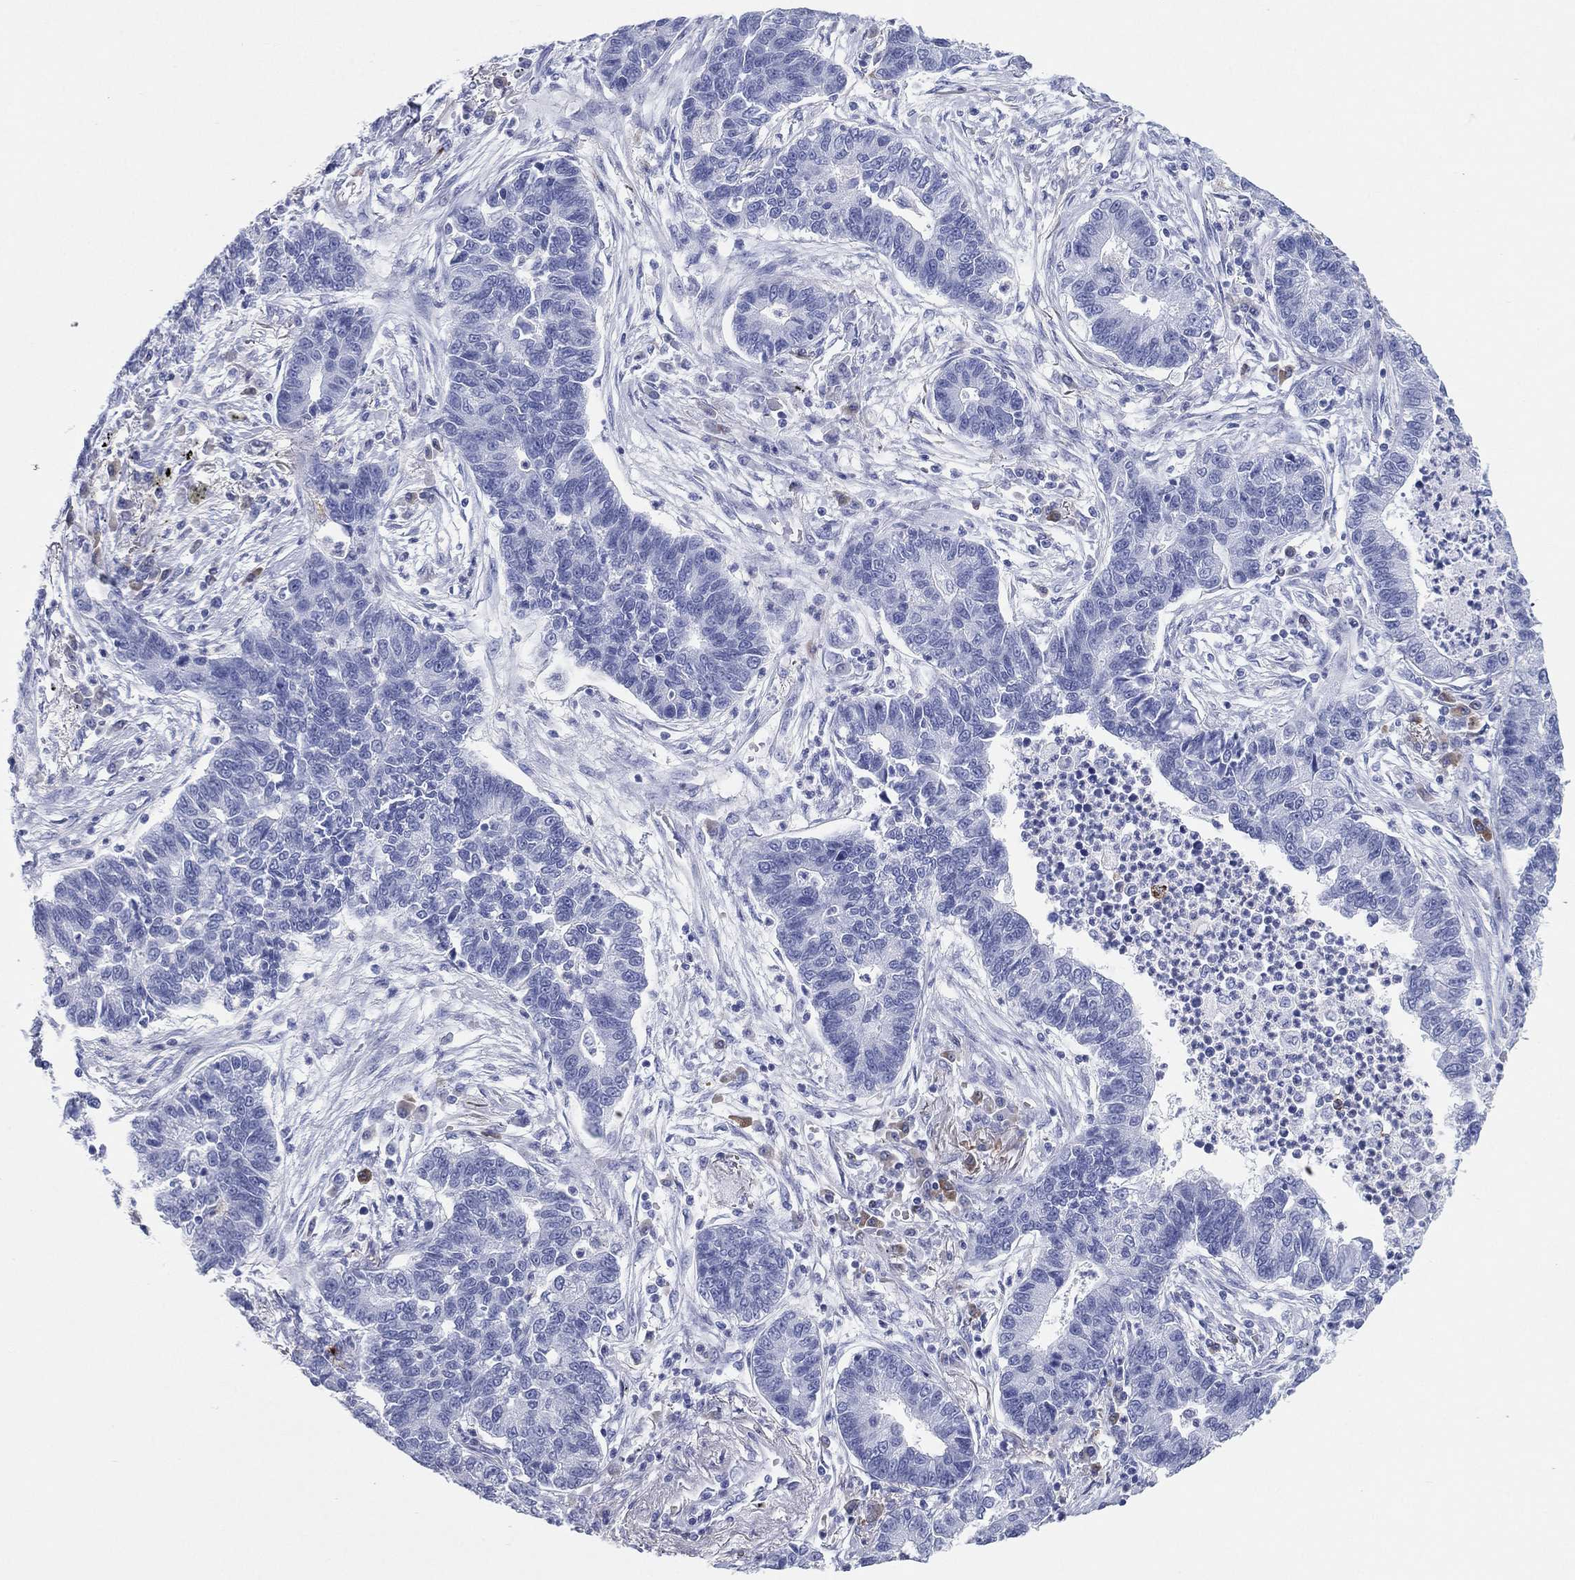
{"staining": {"intensity": "negative", "quantity": "none", "location": "none"}, "tissue": "lung cancer", "cell_type": "Tumor cells", "image_type": "cancer", "snomed": [{"axis": "morphology", "description": "Adenocarcinoma, NOS"}, {"axis": "topography", "description": "Lung"}], "caption": "Immunohistochemistry (IHC) of adenocarcinoma (lung) shows no staining in tumor cells.", "gene": "CD79A", "patient": {"sex": "female", "age": 57}}